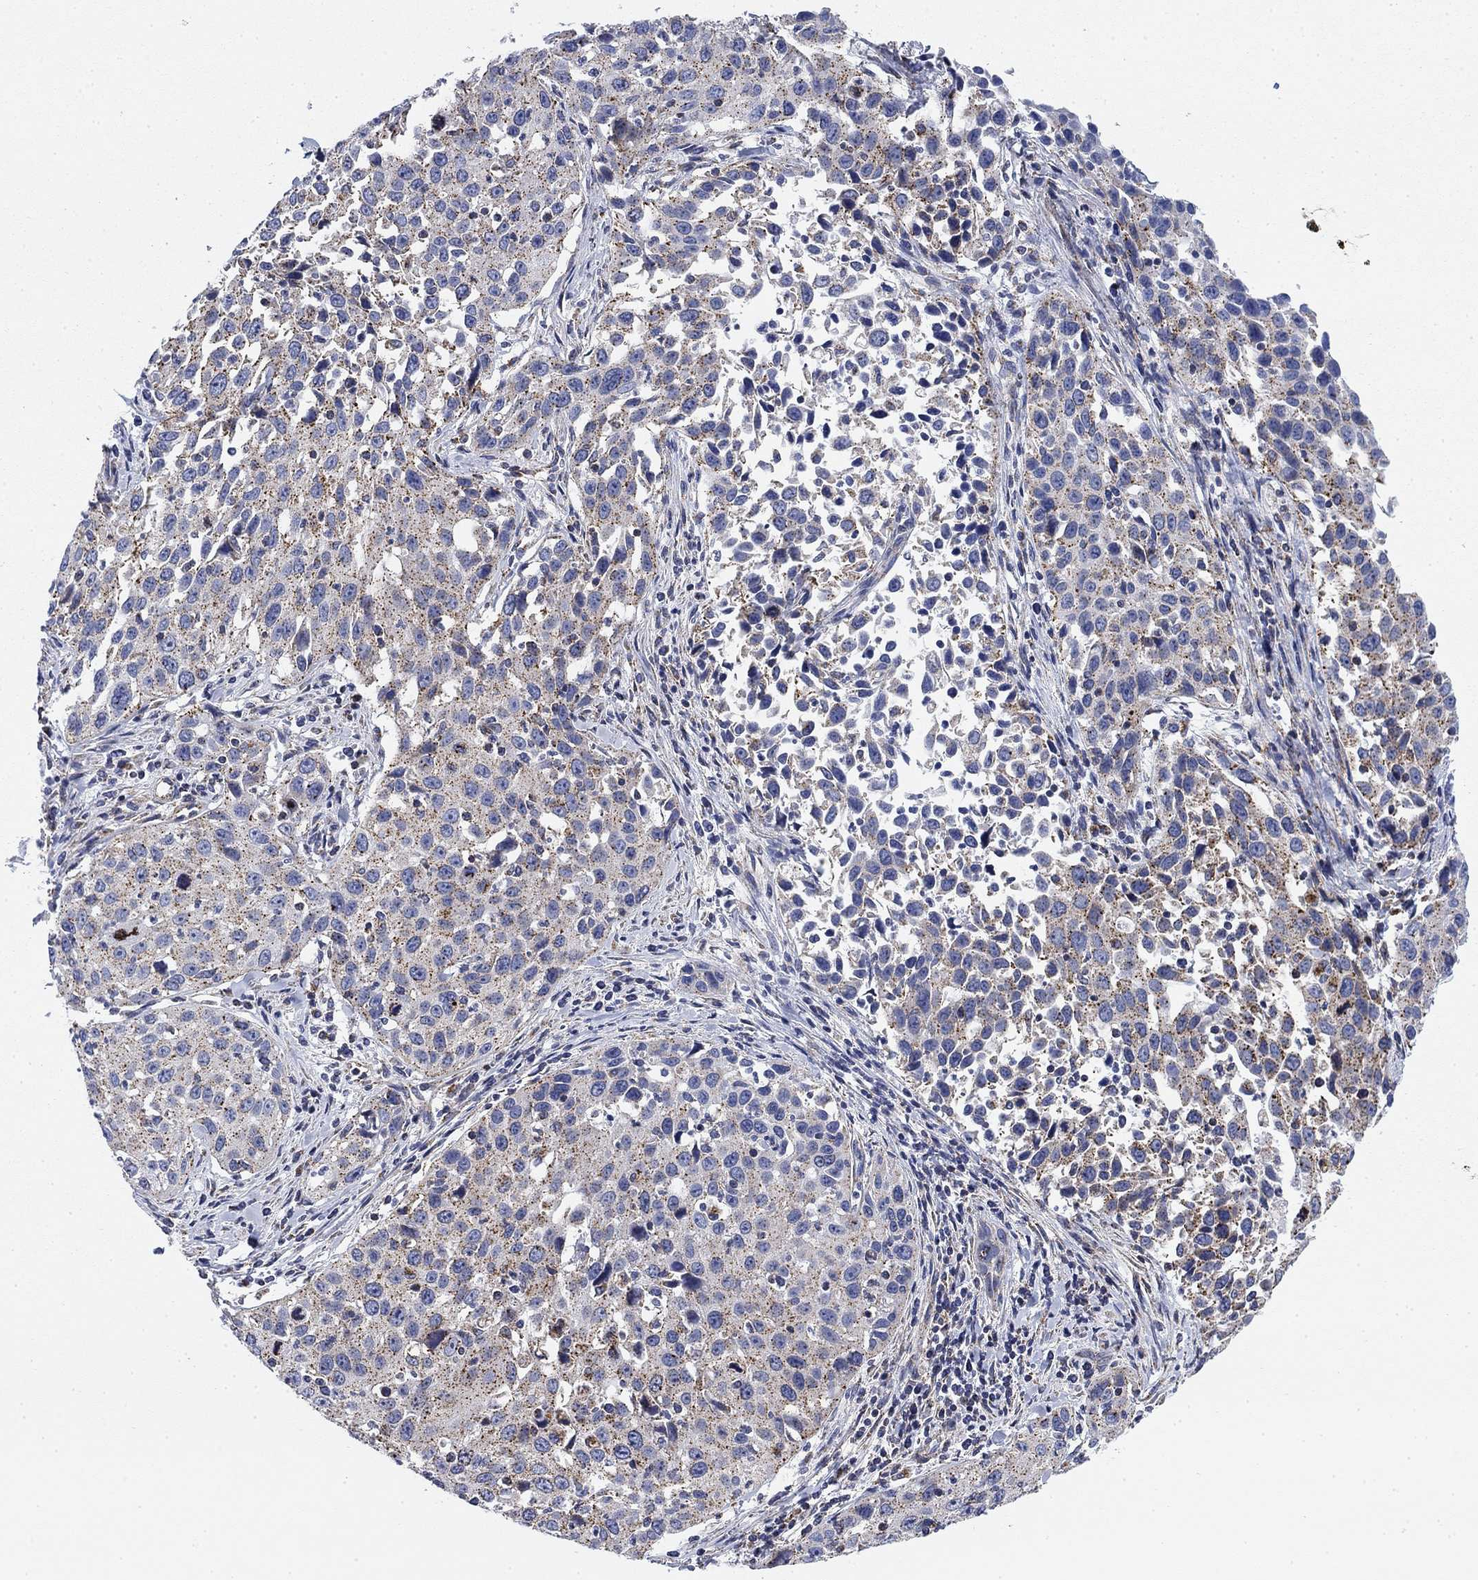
{"staining": {"intensity": "weak", "quantity": "25%-75%", "location": "cytoplasmic/membranous"}, "tissue": "cervical cancer", "cell_type": "Tumor cells", "image_type": "cancer", "snomed": [{"axis": "morphology", "description": "Squamous cell carcinoma, NOS"}, {"axis": "topography", "description": "Cervix"}], "caption": "Protein expression analysis of cervical cancer (squamous cell carcinoma) shows weak cytoplasmic/membranous staining in approximately 25%-75% of tumor cells.", "gene": "NACAD", "patient": {"sex": "female", "age": 26}}